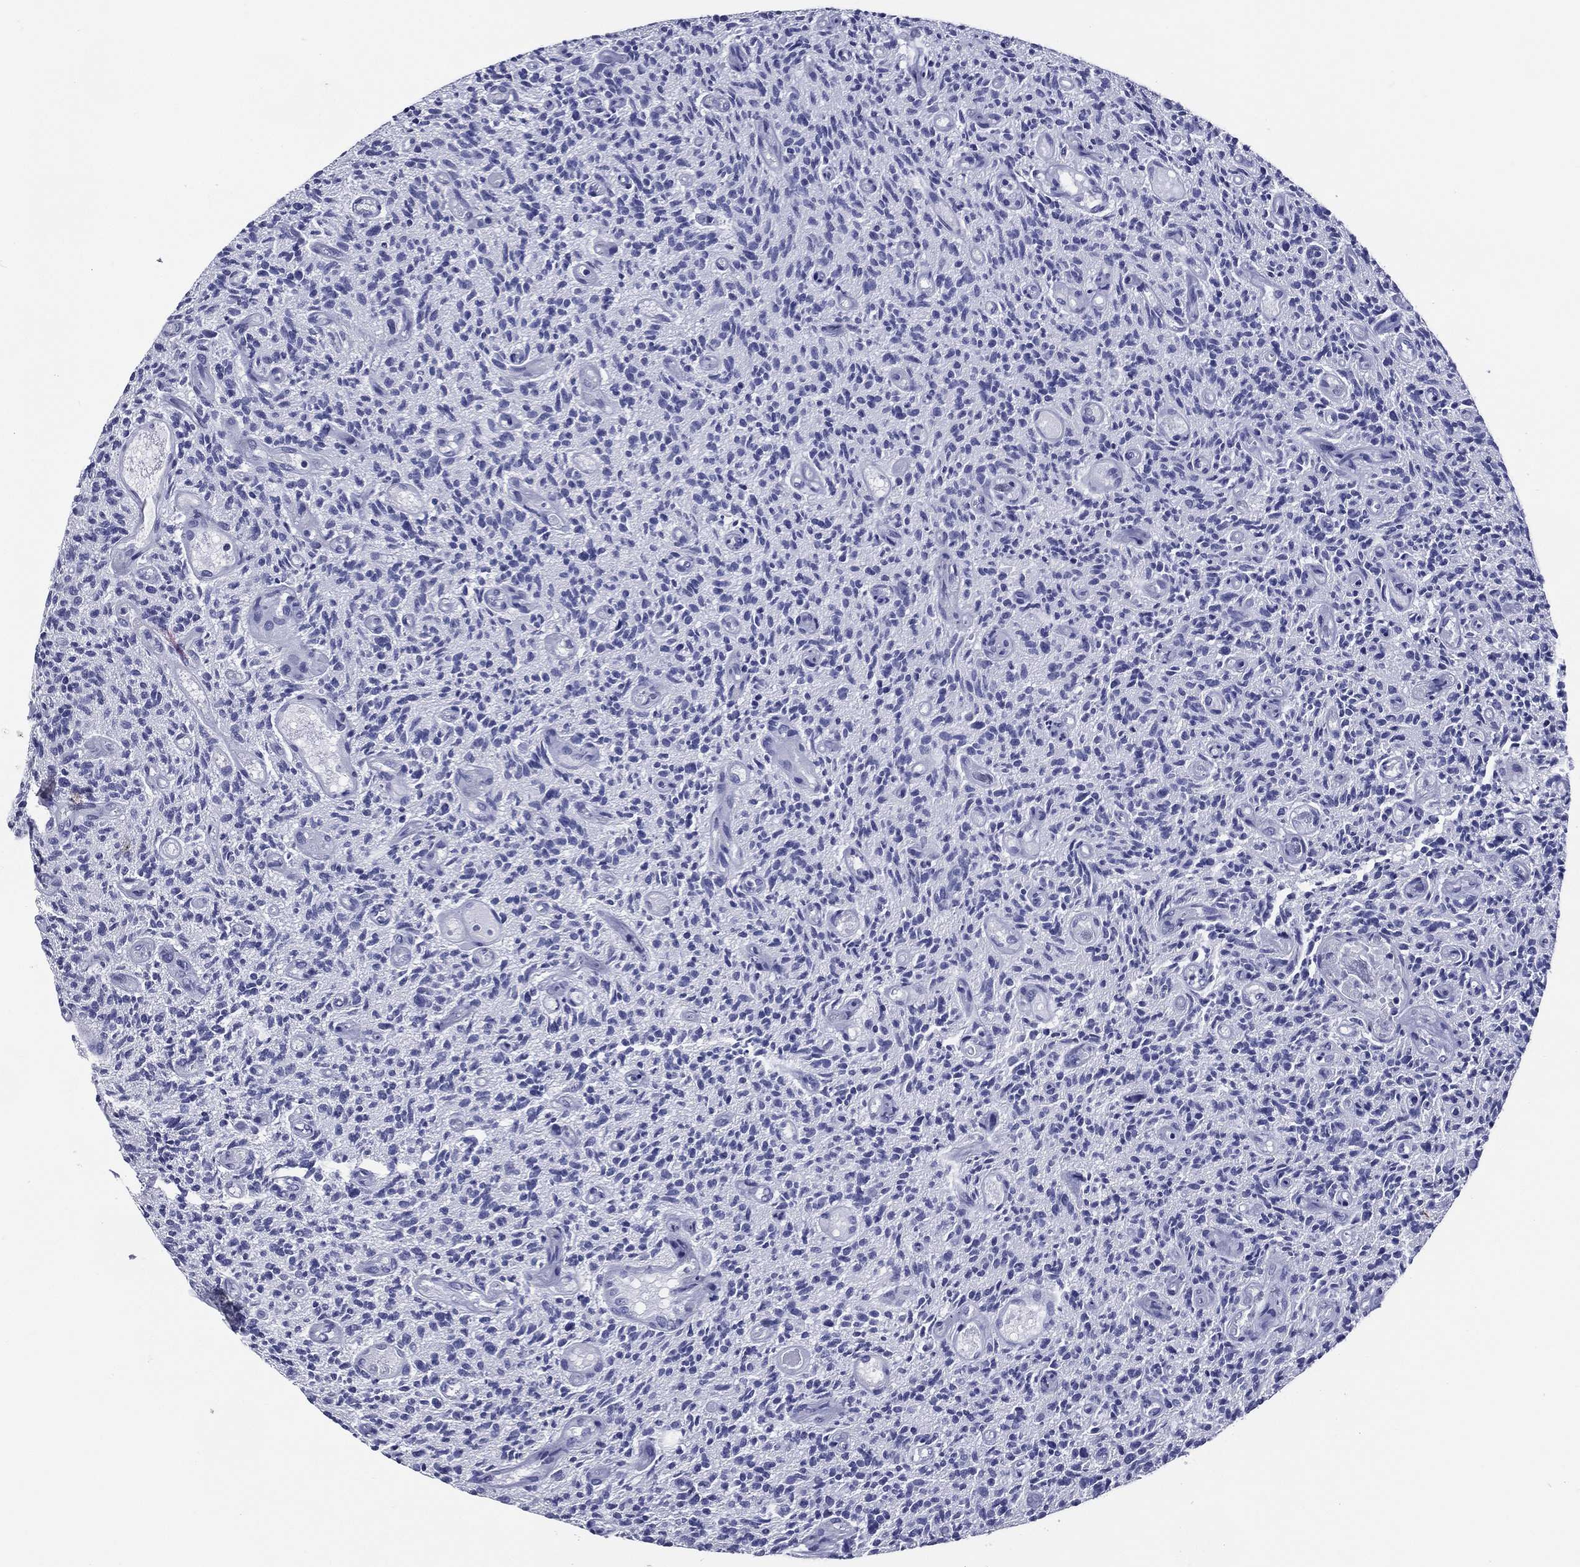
{"staining": {"intensity": "negative", "quantity": "none", "location": "none"}, "tissue": "glioma", "cell_type": "Tumor cells", "image_type": "cancer", "snomed": [{"axis": "morphology", "description": "Glioma, malignant, High grade"}, {"axis": "topography", "description": "Brain"}], "caption": "Glioma stained for a protein using immunohistochemistry demonstrates no expression tumor cells.", "gene": "ACE2", "patient": {"sex": "male", "age": 64}}